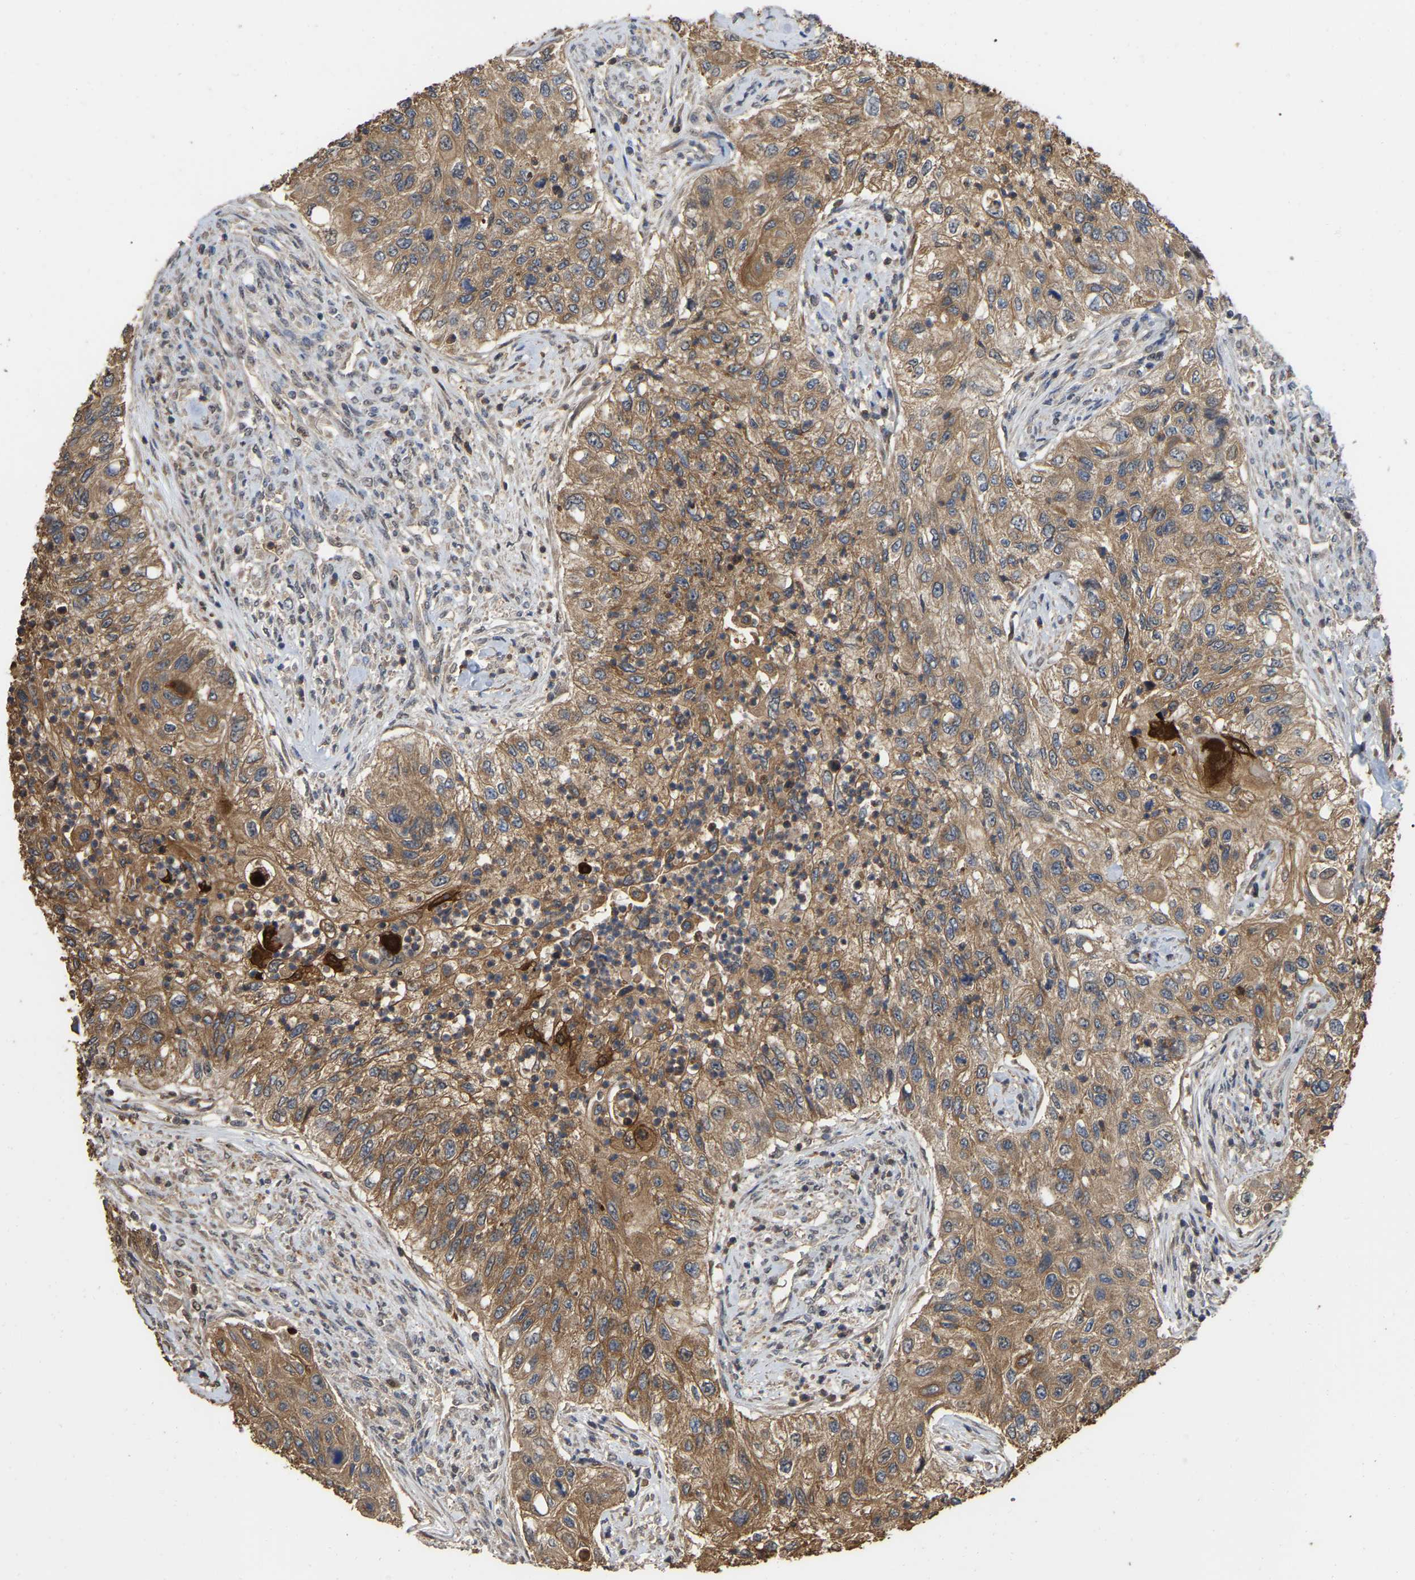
{"staining": {"intensity": "moderate", "quantity": ">75%", "location": "cytoplasmic/membranous"}, "tissue": "urothelial cancer", "cell_type": "Tumor cells", "image_type": "cancer", "snomed": [{"axis": "morphology", "description": "Urothelial carcinoma, High grade"}, {"axis": "topography", "description": "Urinary bladder"}], "caption": "Urothelial cancer was stained to show a protein in brown. There is medium levels of moderate cytoplasmic/membranous positivity in about >75% of tumor cells. (DAB IHC, brown staining for protein, blue staining for nuclei).", "gene": "FAM219A", "patient": {"sex": "female", "age": 60}}